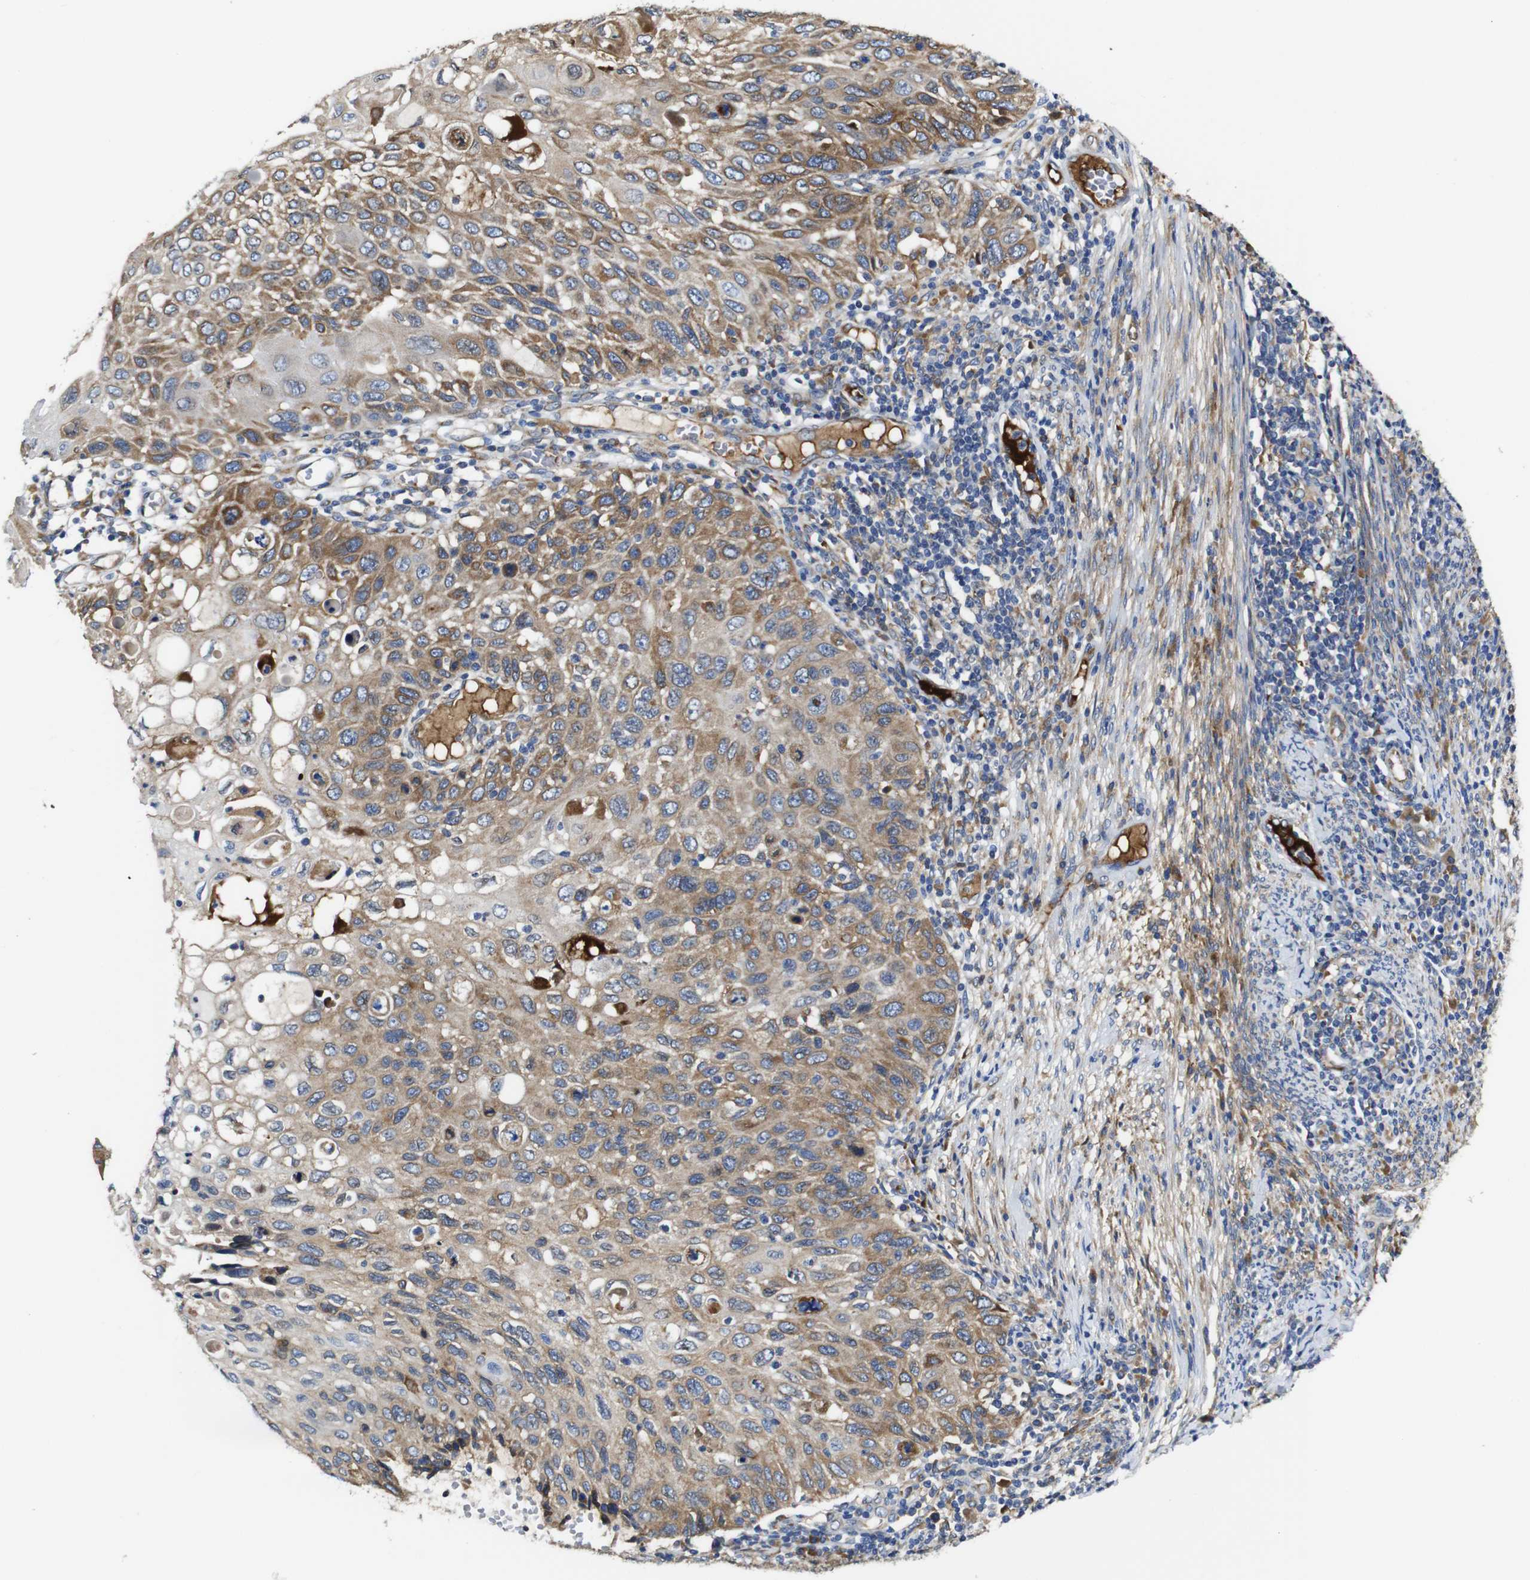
{"staining": {"intensity": "moderate", "quantity": "25%-75%", "location": "cytoplasmic/membranous"}, "tissue": "cervical cancer", "cell_type": "Tumor cells", "image_type": "cancer", "snomed": [{"axis": "morphology", "description": "Squamous cell carcinoma, NOS"}, {"axis": "topography", "description": "Cervix"}], "caption": "This histopathology image displays cervical cancer stained with immunohistochemistry (IHC) to label a protein in brown. The cytoplasmic/membranous of tumor cells show moderate positivity for the protein. Nuclei are counter-stained blue.", "gene": "CLCC1", "patient": {"sex": "female", "age": 70}}